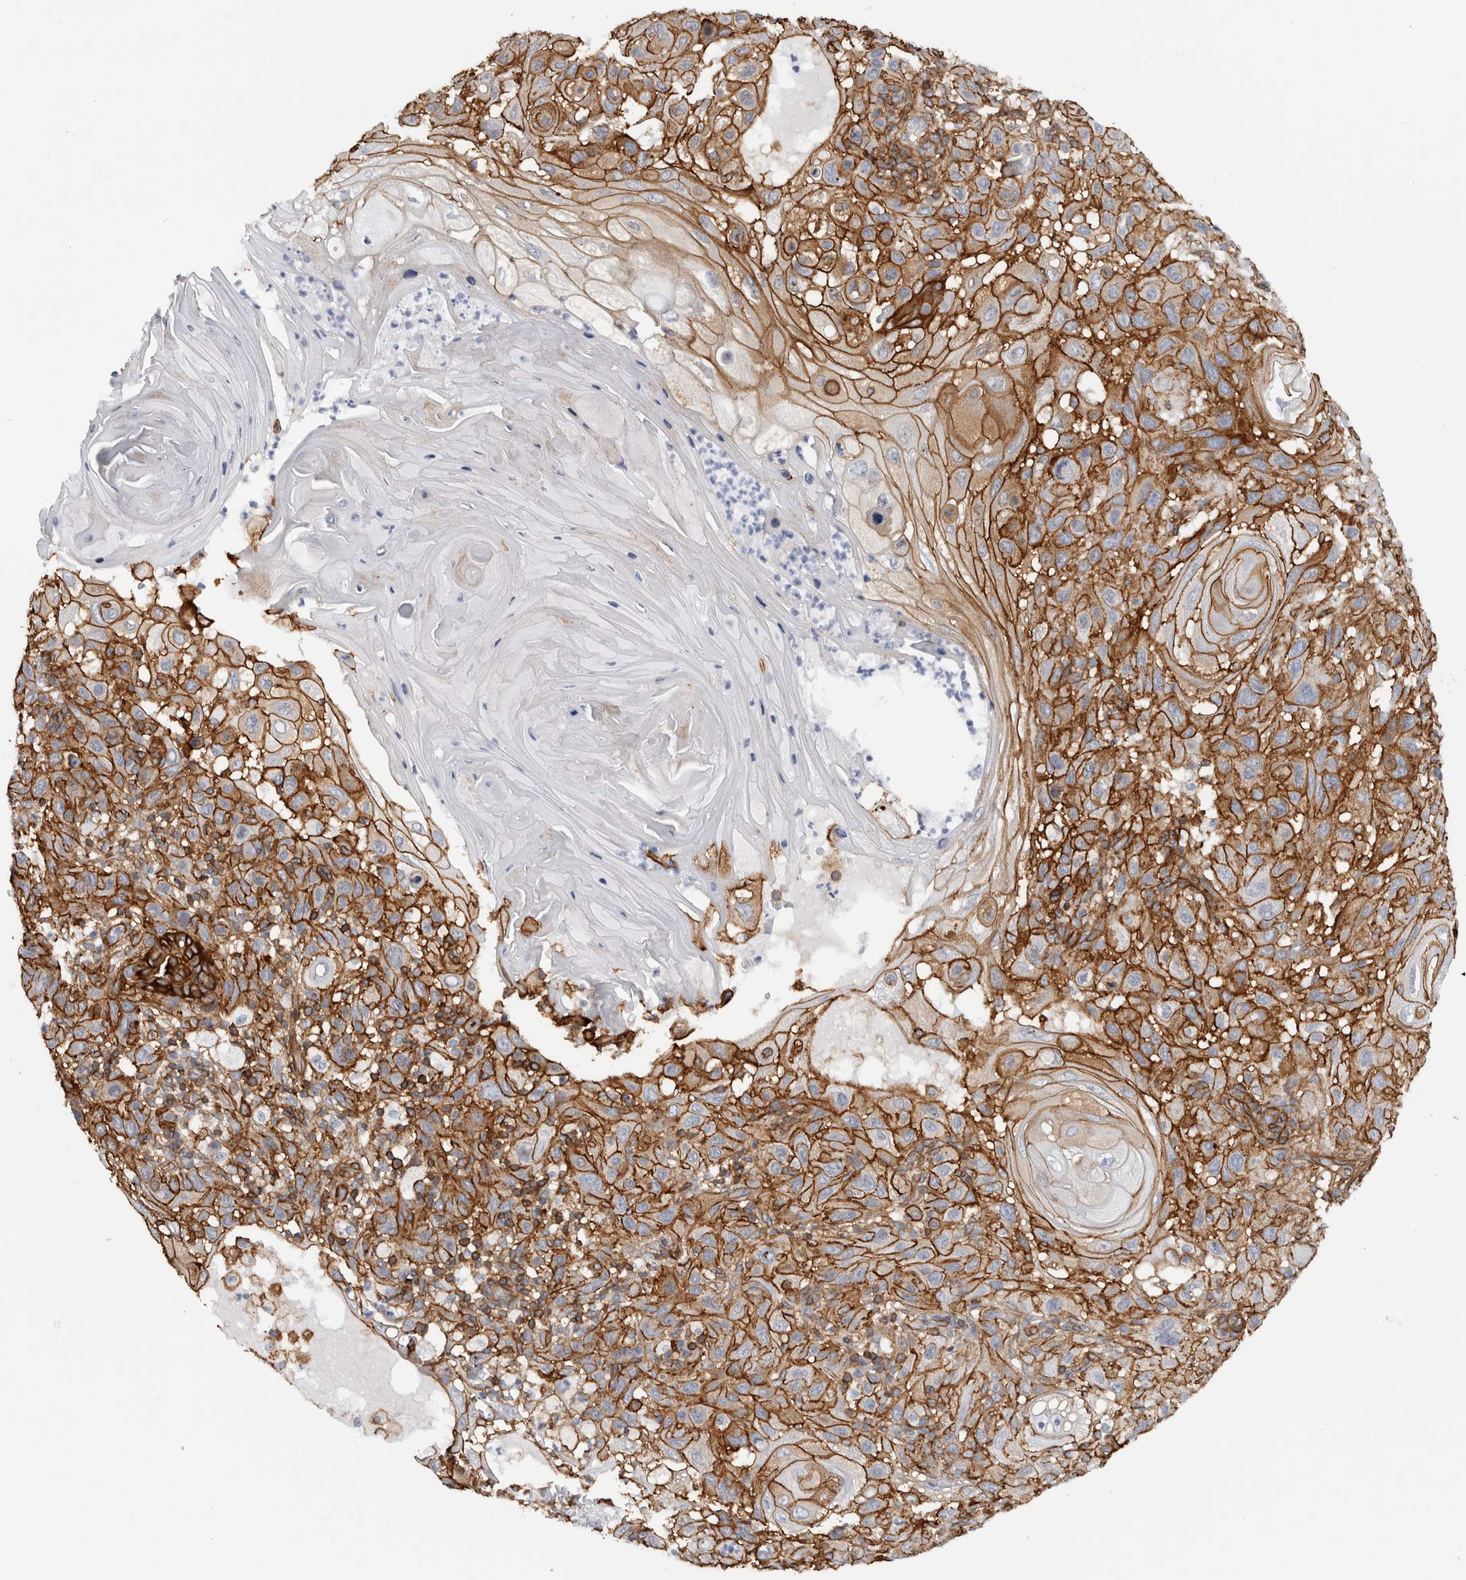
{"staining": {"intensity": "strong", "quantity": ">75%", "location": "cytoplasmic/membranous"}, "tissue": "skin cancer", "cell_type": "Tumor cells", "image_type": "cancer", "snomed": [{"axis": "morphology", "description": "Normal tissue, NOS"}, {"axis": "morphology", "description": "Squamous cell carcinoma, NOS"}, {"axis": "topography", "description": "Skin"}], "caption": "Brown immunohistochemical staining in human squamous cell carcinoma (skin) reveals strong cytoplasmic/membranous positivity in approximately >75% of tumor cells. (IHC, brightfield microscopy, high magnification).", "gene": "AHNAK", "patient": {"sex": "female", "age": 96}}